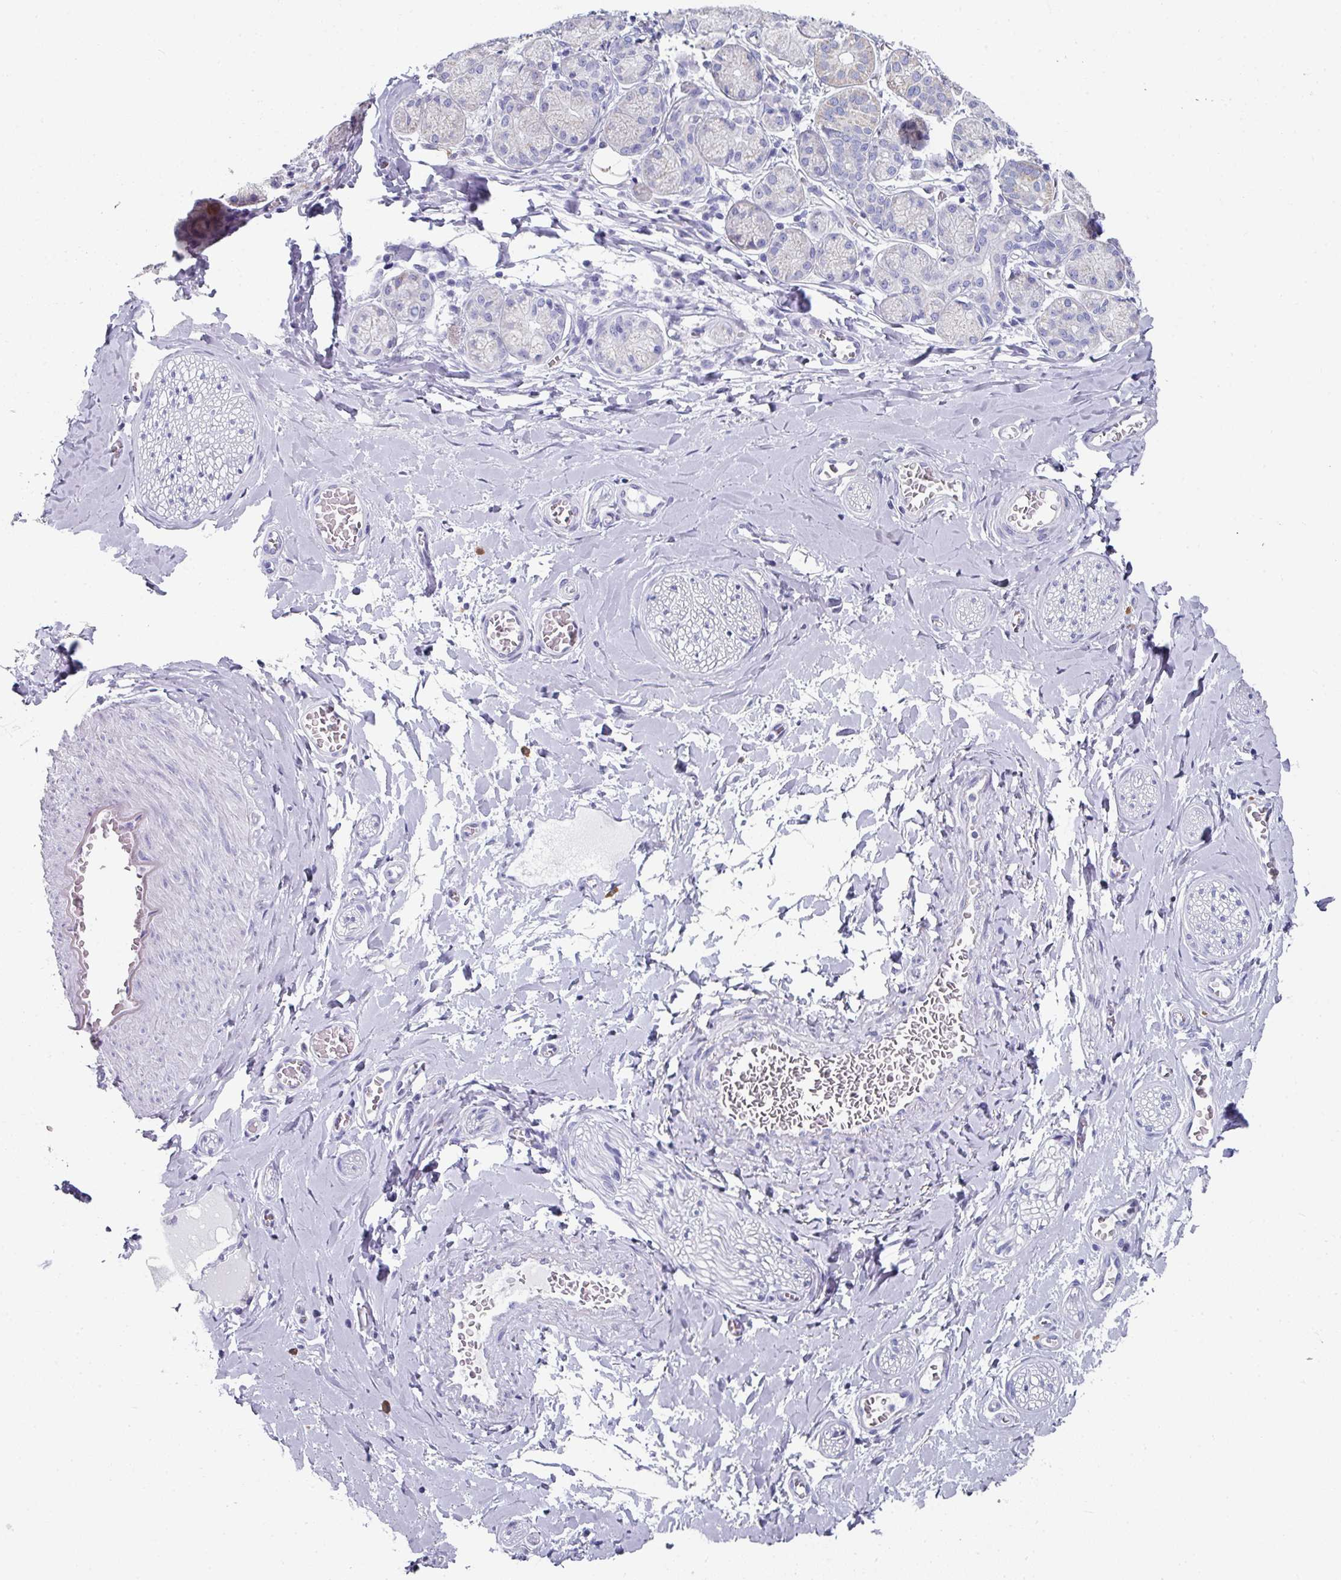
{"staining": {"intensity": "negative", "quantity": "none", "location": "none"}, "tissue": "adipose tissue", "cell_type": "Adipocytes", "image_type": "normal", "snomed": [{"axis": "morphology", "description": "Normal tissue, NOS"}, {"axis": "topography", "description": "Salivary gland"}, {"axis": "topography", "description": "Peripheral nerve tissue"}], "caption": "A histopathology image of adipose tissue stained for a protein displays no brown staining in adipocytes.", "gene": "SETBP1", "patient": {"sex": "female", "age": 24}}